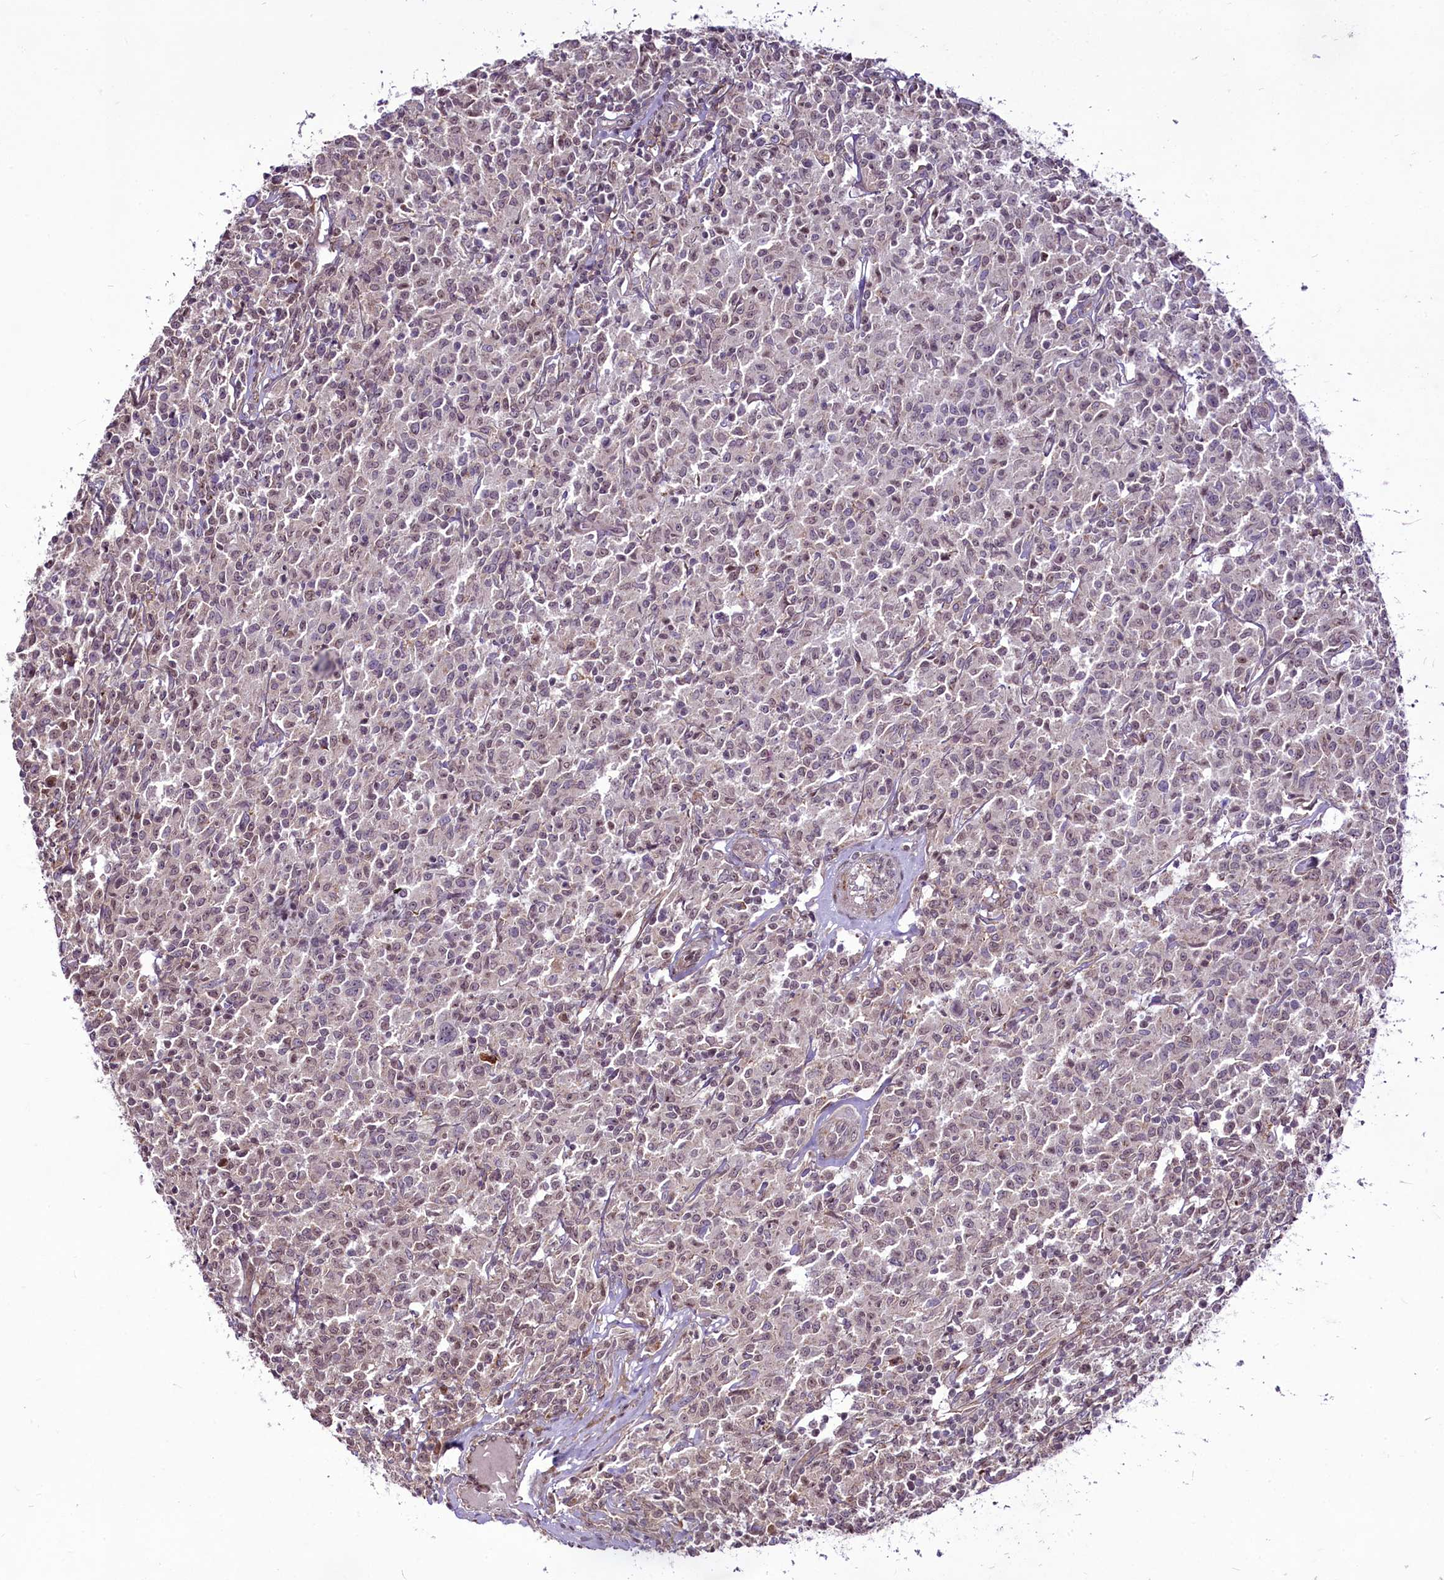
{"staining": {"intensity": "negative", "quantity": "none", "location": "none"}, "tissue": "lymphoma", "cell_type": "Tumor cells", "image_type": "cancer", "snomed": [{"axis": "morphology", "description": "Malignant lymphoma, non-Hodgkin's type, Low grade"}, {"axis": "topography", "description": "Small intestine"}], "caption": "An immunohistochemistry (IHC) image of lymphoma is shown. There is no staining in tumor cells of lymphoma. (Immunohistochemistry (ihc), brightfield microscopy, high magnification).", "gene": "RSBN1", "patient": {"sex": "female", "age": 59}}